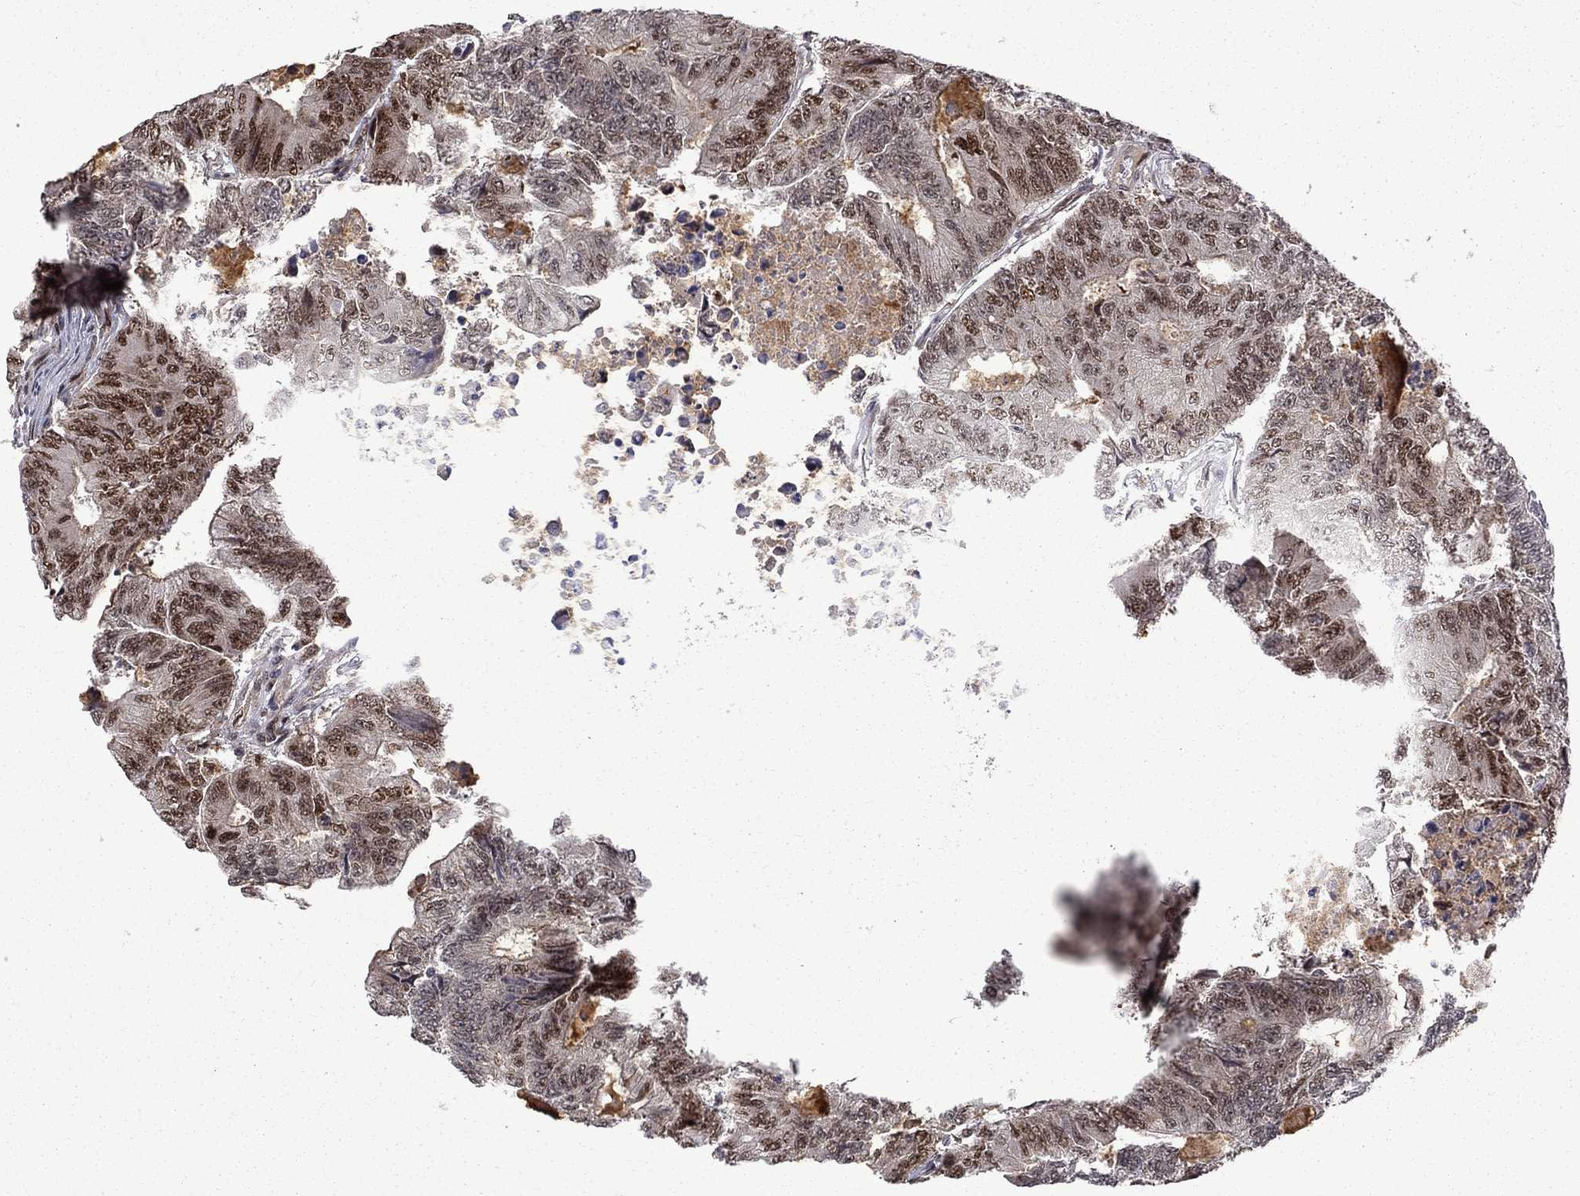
{"staining": {"intensity": "moderate", "quantity": "25%-75%", "location": "nuclear"}, "tissue": "colorectal cancer", "cell_type": "Tumor cells", "image_type": "cancer", "snomed": [{"axis": "morphology", "description": "Adenocarcinoma, NOS"}, {"axis": "topography", "description": "Colon"}], "caption": "Protein expression analysis of human colorectal cancer (adenocarcinoma) reveals moderate nuclear expression in about 25%-75% of tumor cells.", "gene": "KPNA3", "patient": {"sex": "female", "age": 48}}